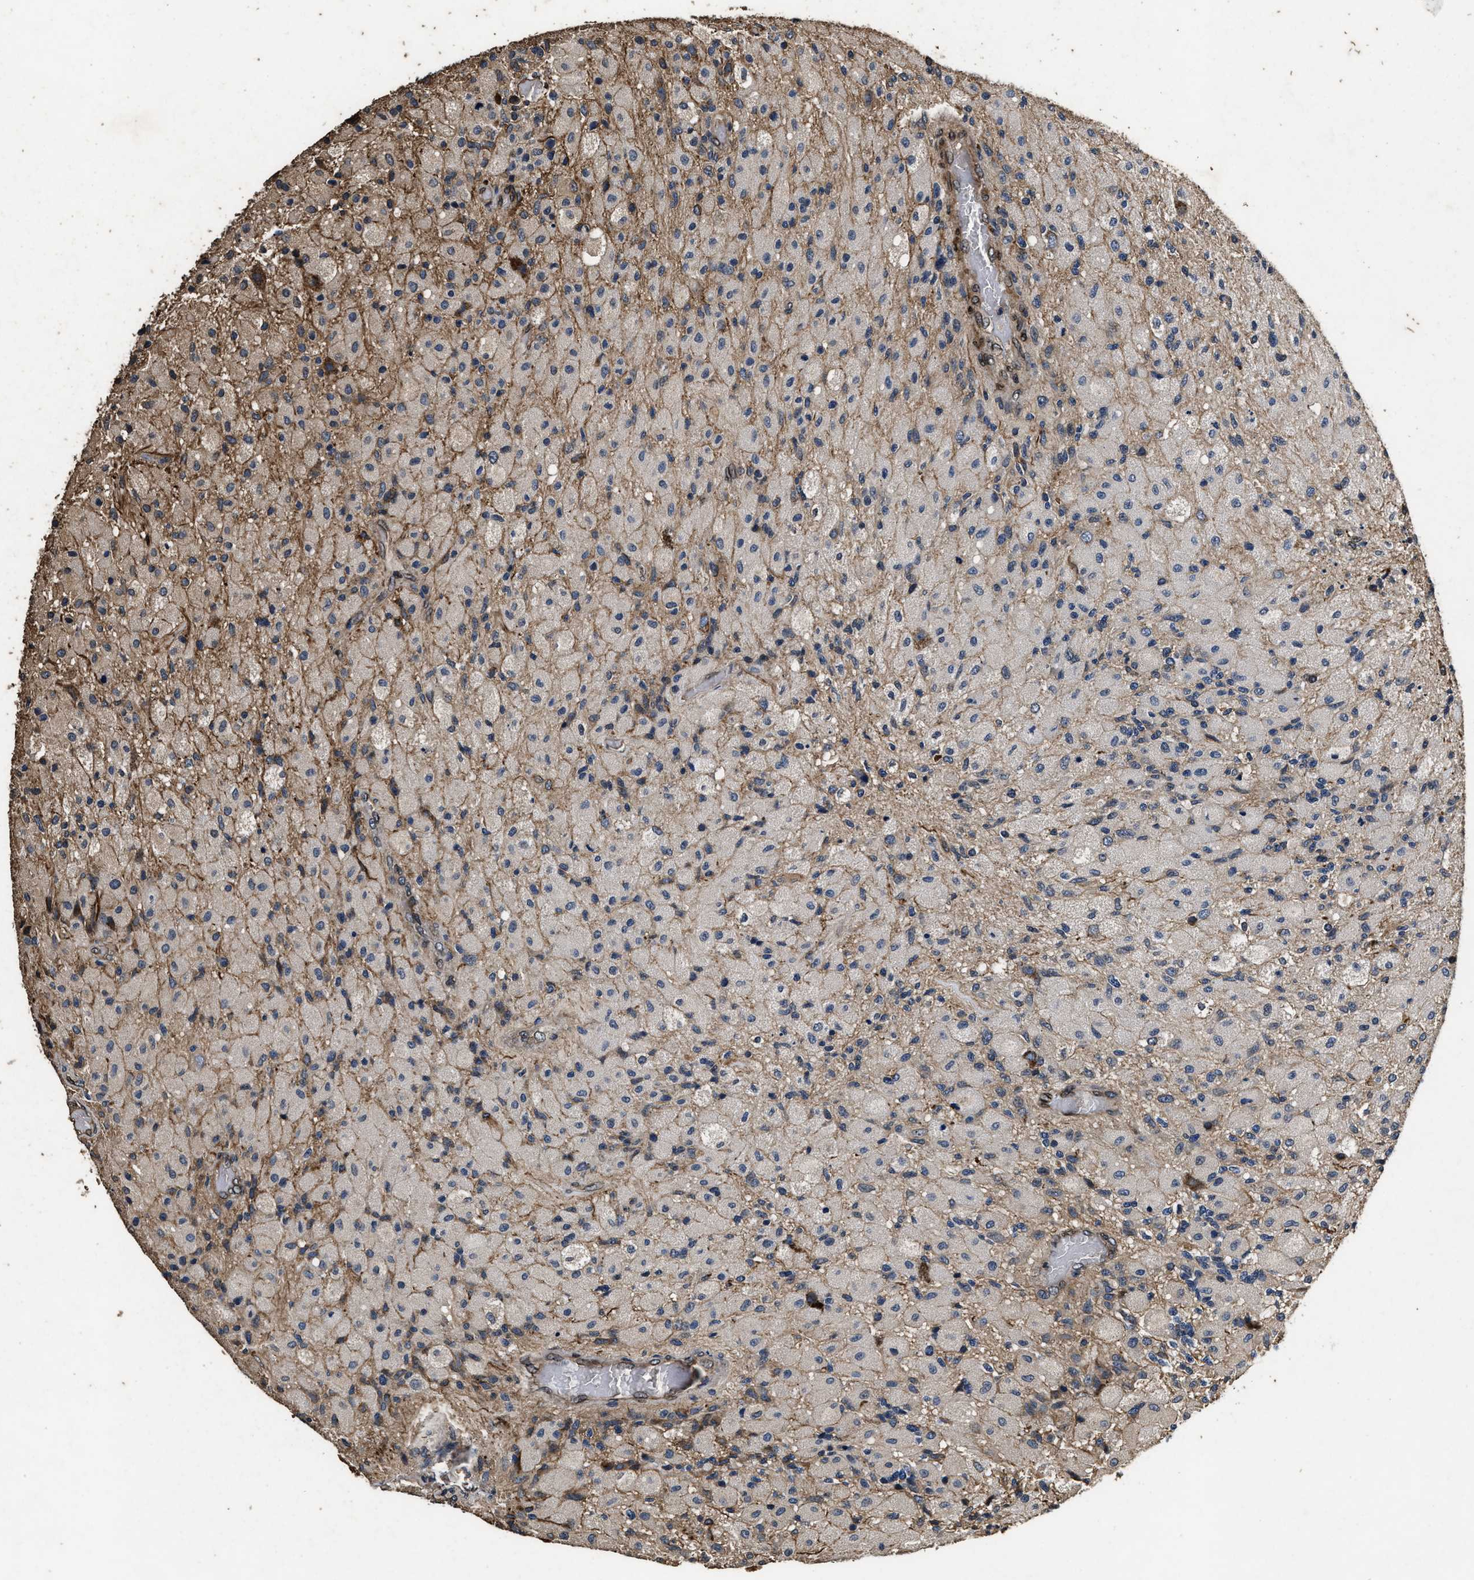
{"staining": {"intensity": "weak", "quantity": "25%-75%", "location": "cytoplasmic/membranous"}, "tissue": "glioma", "cell_type": "Tumor cells", "image_type": "cancer", "snomed": [{"axis": "morphology", "description": "Normal tissue, NOS"}, {"axis": "morphology", "description": "Glioma, malignant, High grade"}, {"axis": "topography", "description": "Cerebral cortex"}], "caption": "Malignant glioma (high-grade) stained with DAB (3,3'-diaminobenzidine) immunohistochemistry demonstrates low levels of weak cytoplasmic/membranous expression in approximately 25%-75% of tumor cells.", "gene": "ACCS", "patient": {"sex": "male", "age": 77}}